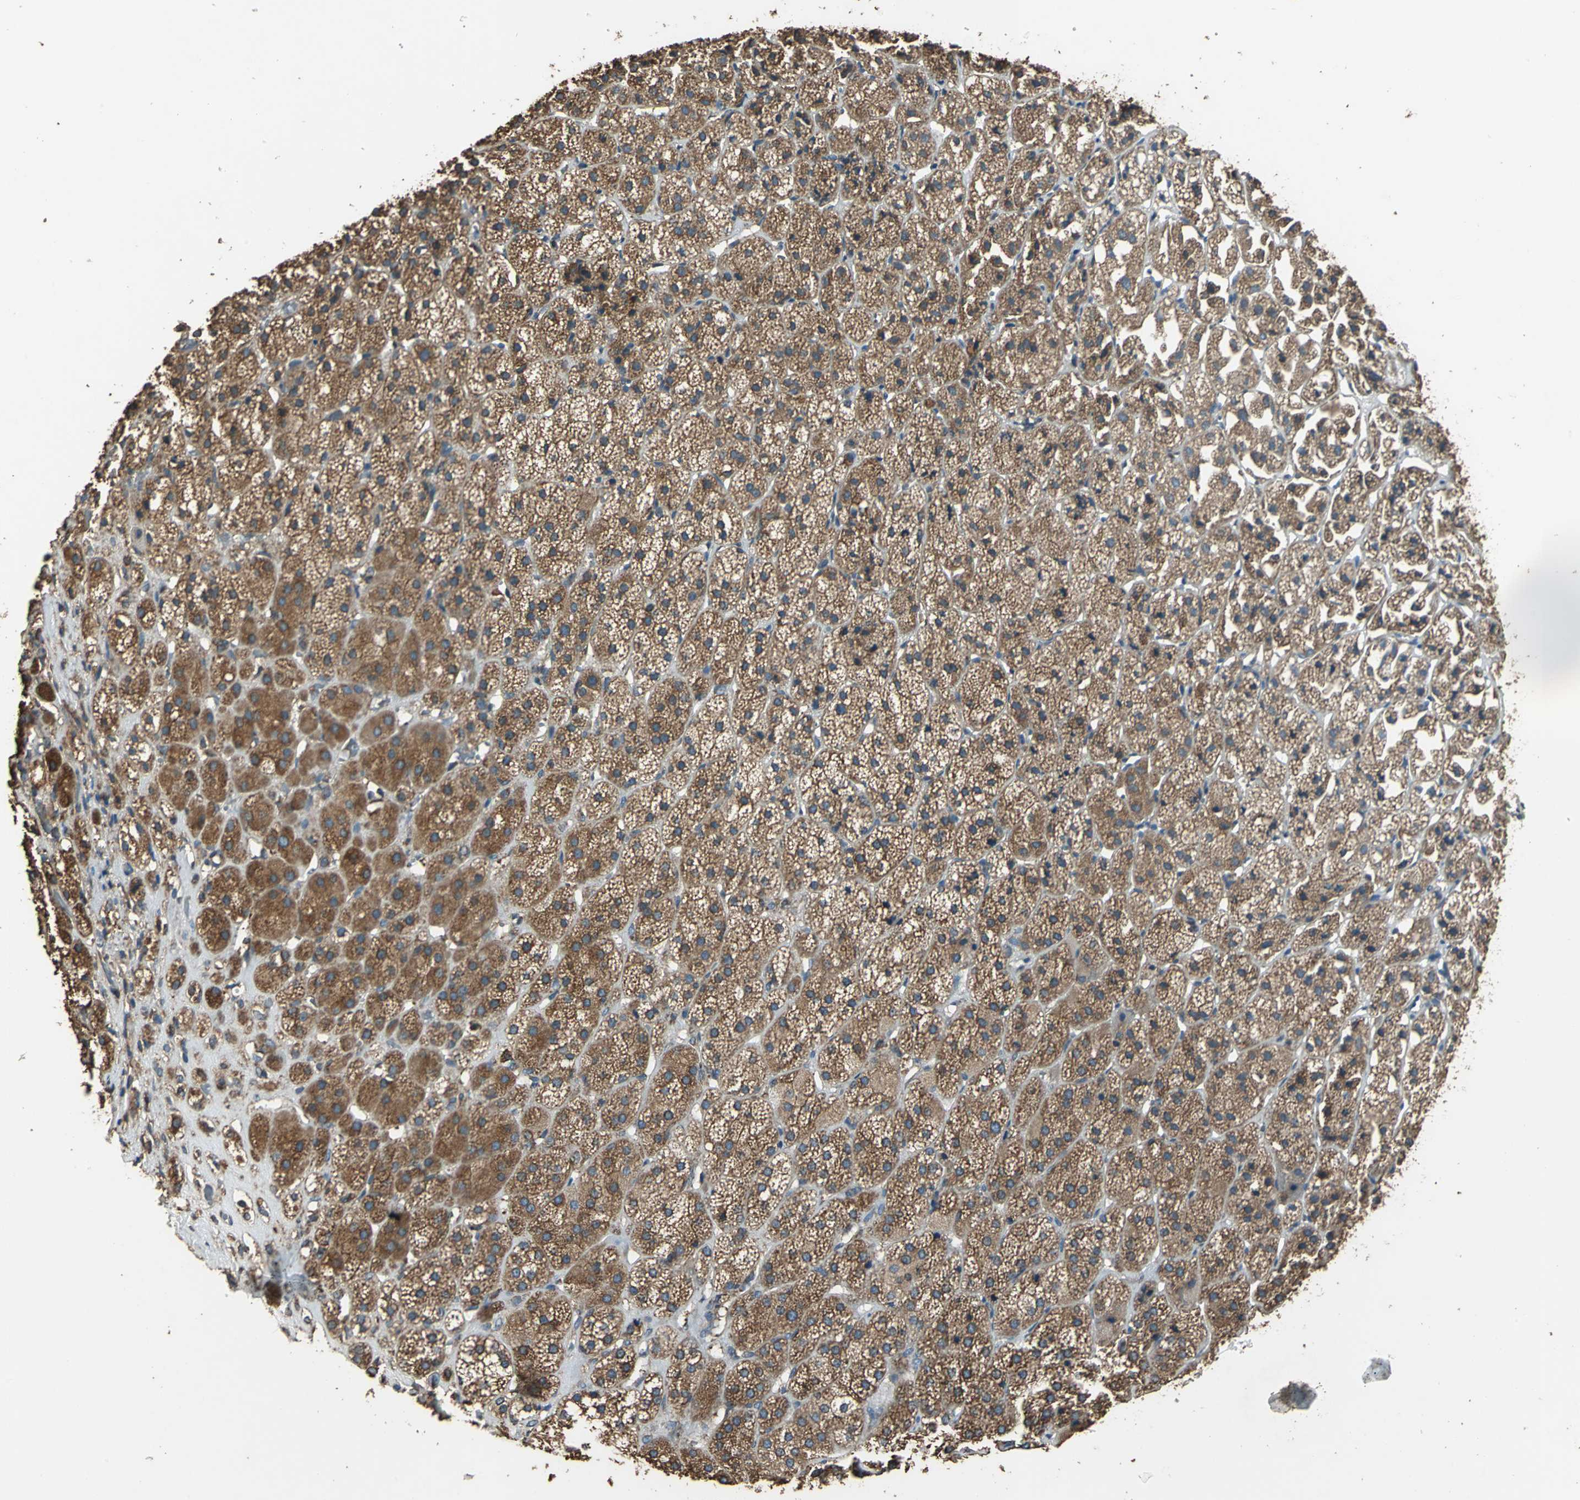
{"staining": {"intensity": "strong", "quantity": ">75%", "location": "cytoplasmic/membranous"}, "tissue": "adrenal gland", "cell_type": "Glandular cells", "image_type": "normal", "snomed": [{"axis": "morphology", "description": "Normal tissue, NOS"}, {"axis": "topography", "description": "Adrenal gland"}], "caption": "Approximately >75% of glandular cells in unremarkable adrenal gland show strong cytoplasmic/membranous protein staining as visualized by brown immunohistochemical staining.", "gene": "GPANK1", "patient": {"sex": "female", "age": 71}}